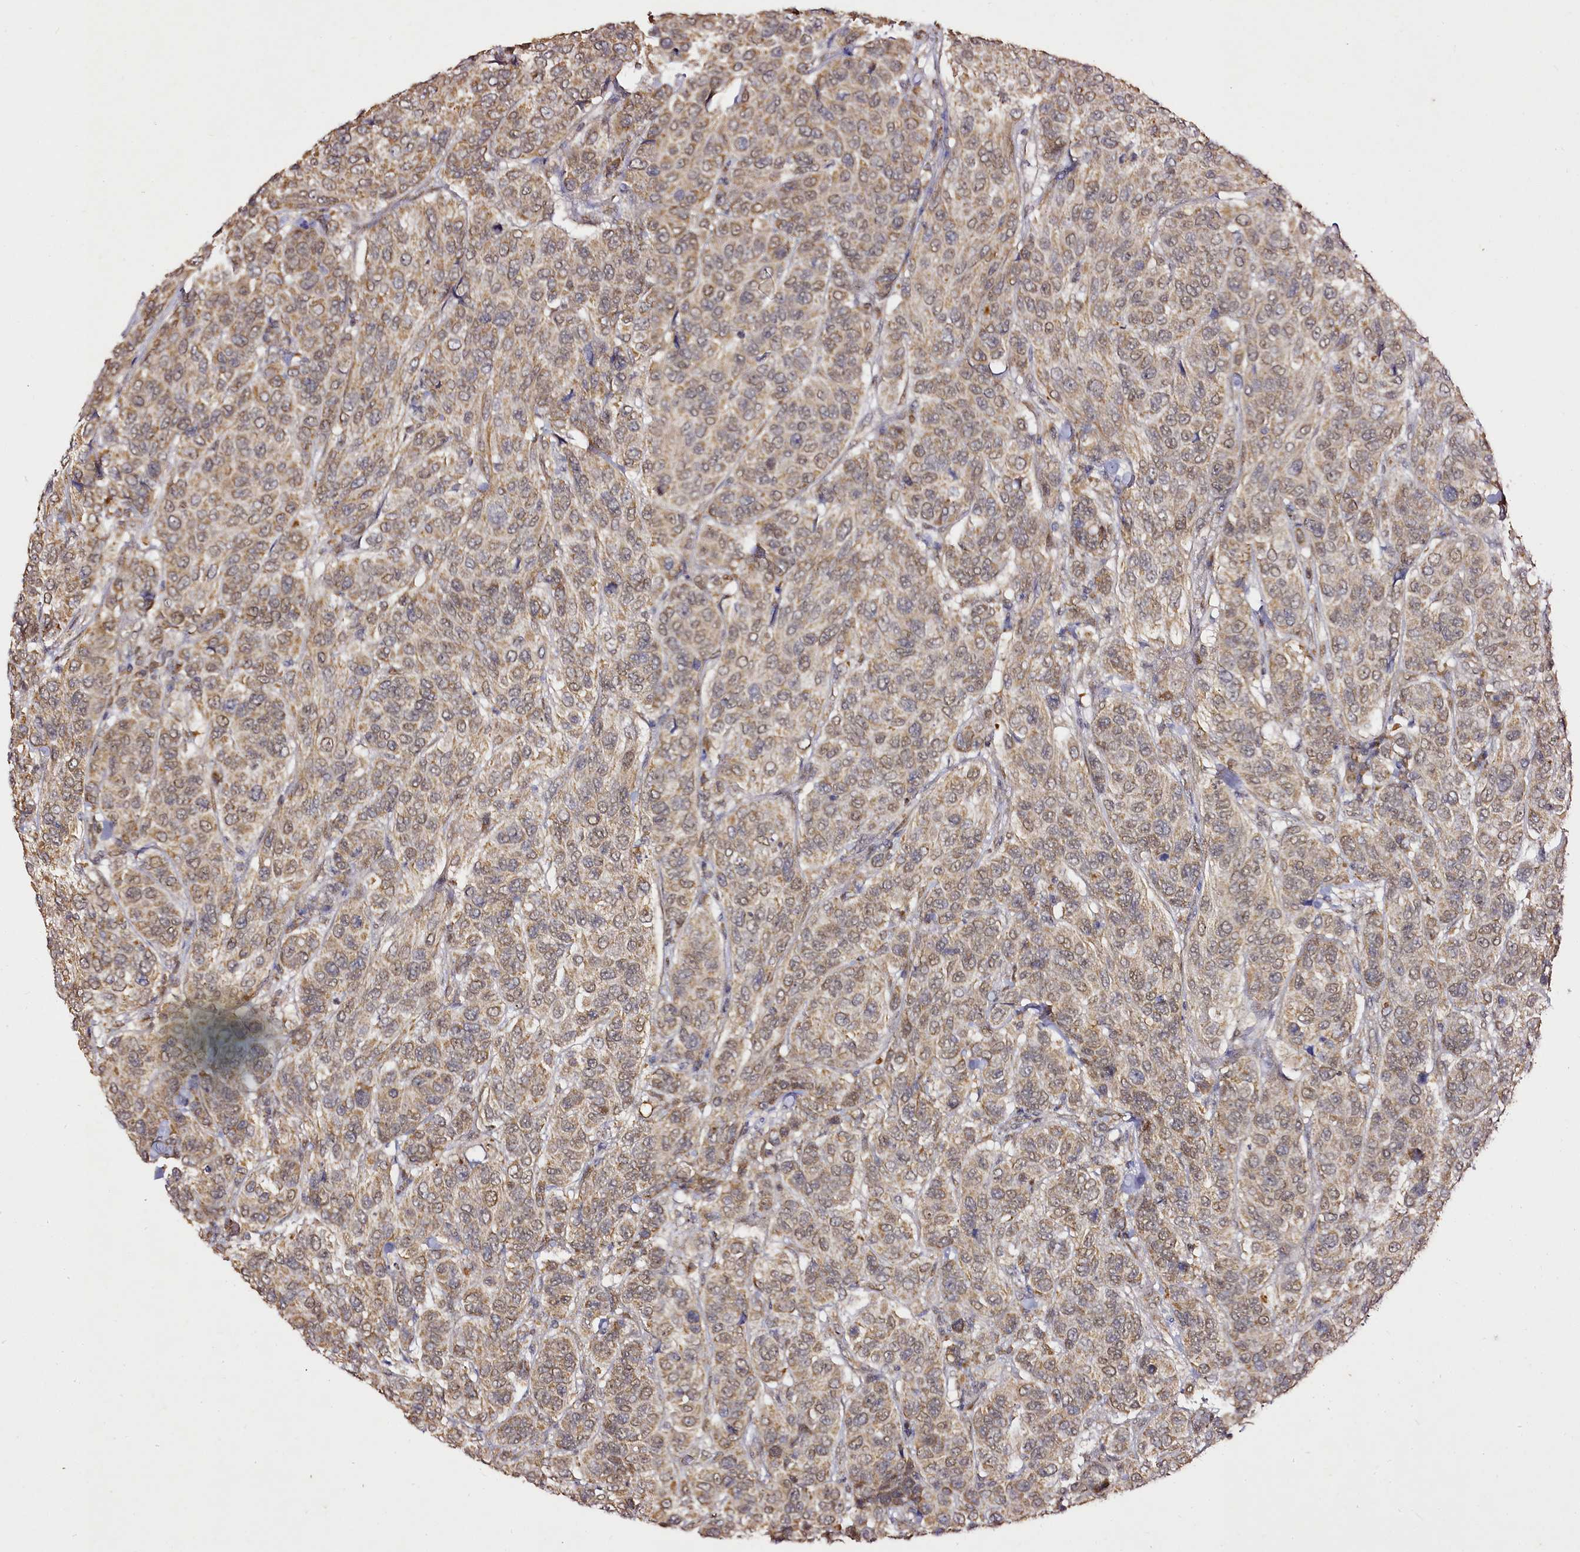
{"staining": {"intensity": "moderate", "quantity": ">75%", "location": "cytoplasmic/membranous,nuclear"}, "tissue": "breast cancer", "cell_type": "Tumor cells", "image_type": "cancer", "snomed": [{"axis": "morphology", "description": "Duct carcinoma"}, {"axis": "topography", "description": "Breast"}], "caption": "Infiltrating ductal carcinoma (breast) tissue demonstrates moderate cytoplasmic/membranous and nuclear expression in about >75% of tumor cells, visualized by immunohistochemistry.", "gene": "EDIL3", "patient": {"sex": "female", "age": 55}}